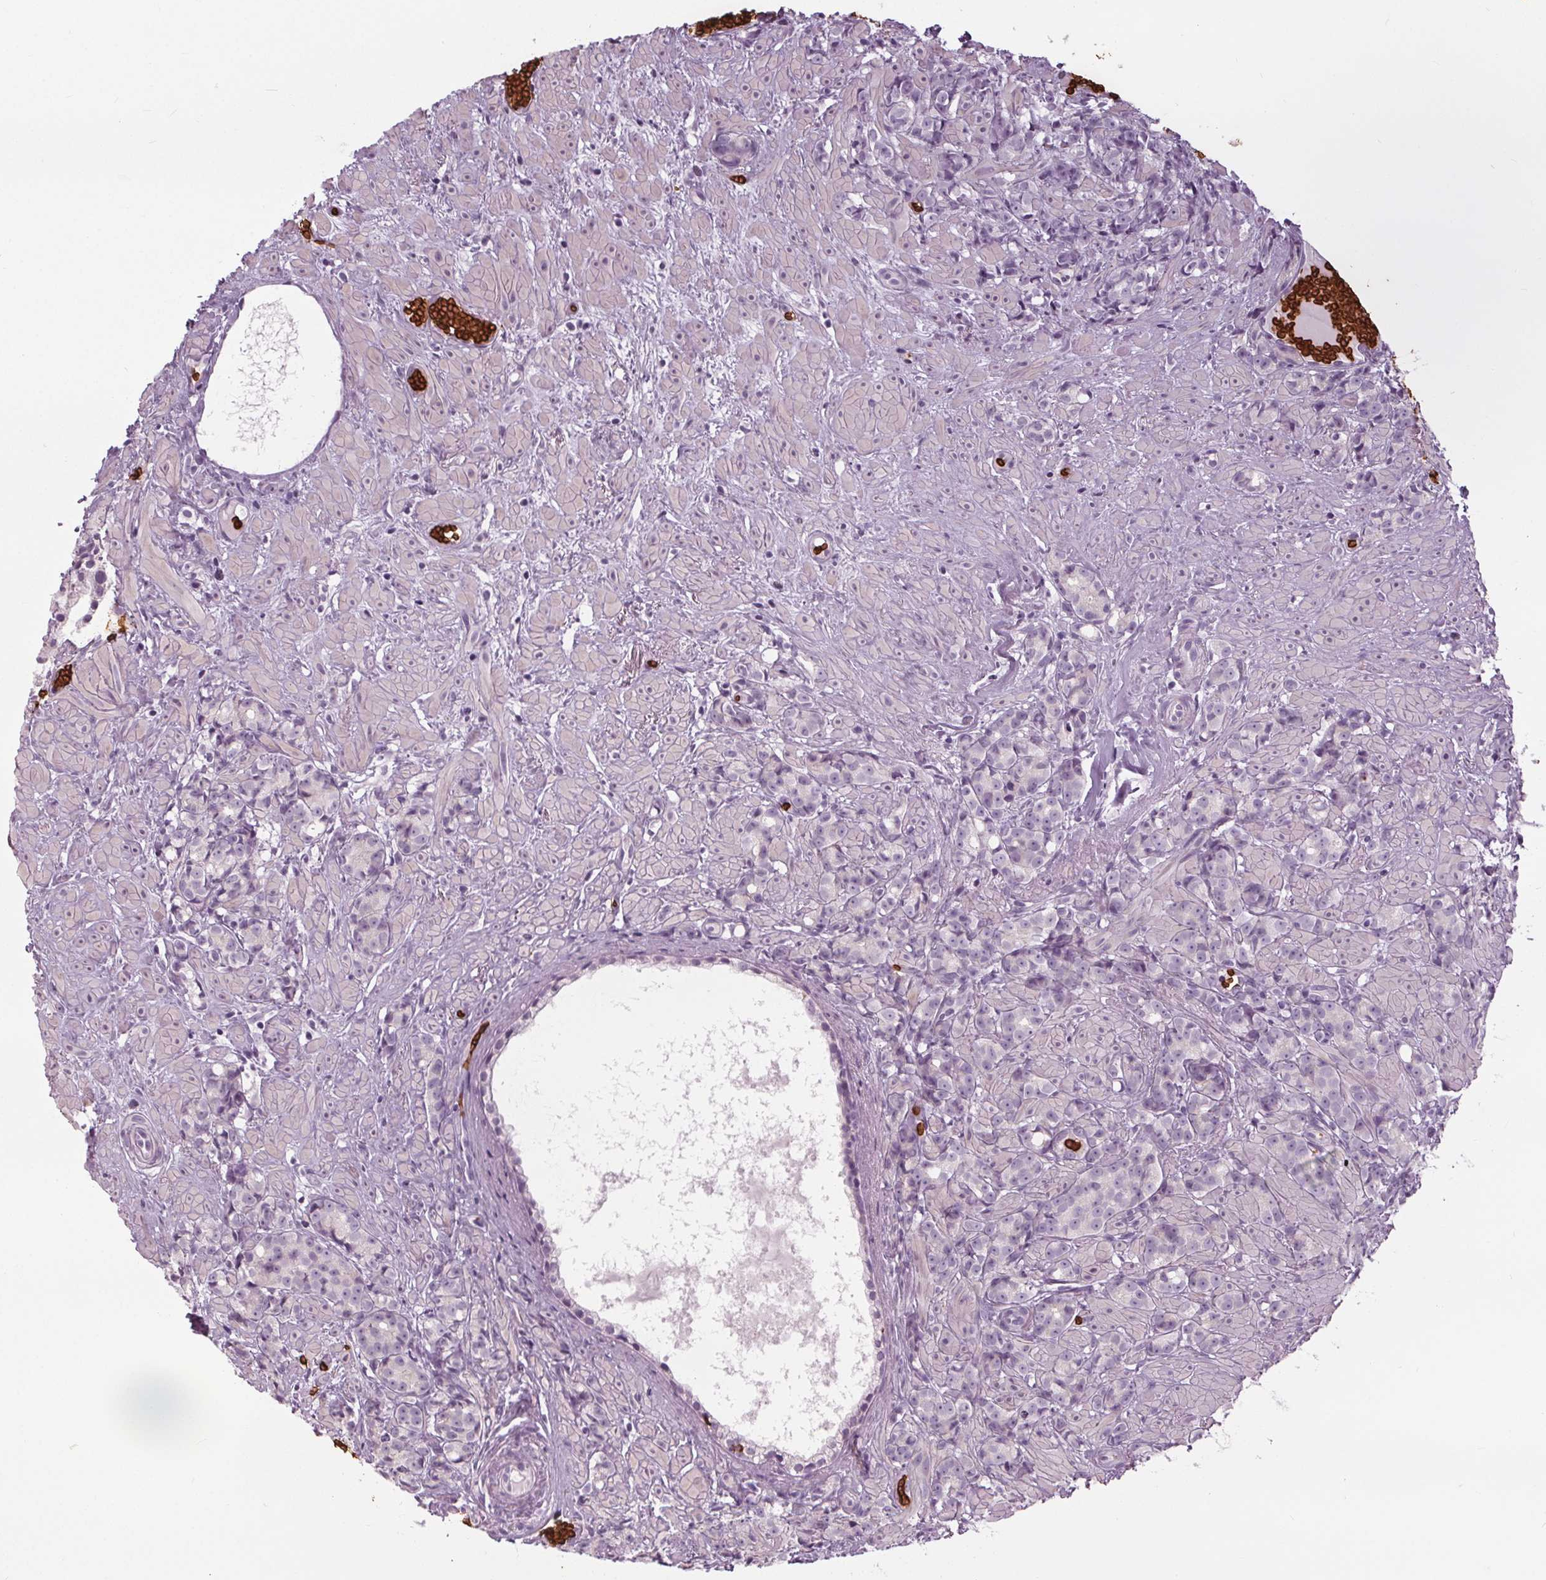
{"staining": {"intensity": "negative", "quantity": "none", "location": "none"}, "tissue": "prostate cancer", "cell_type": "Tumor cells", "image_type": "cancer", "snomed": [{"axis": "morphology", "description": "Adenocarcinoma, High grade"}, {"axis": "topography", "description": "Prostate"}], "caption": "Immunohistochemical staining of human prostate cancer shows no significant positivity in tumor cells.", "gene": "SLC4A1", "patient": {"sex": "male", "age": 81}}